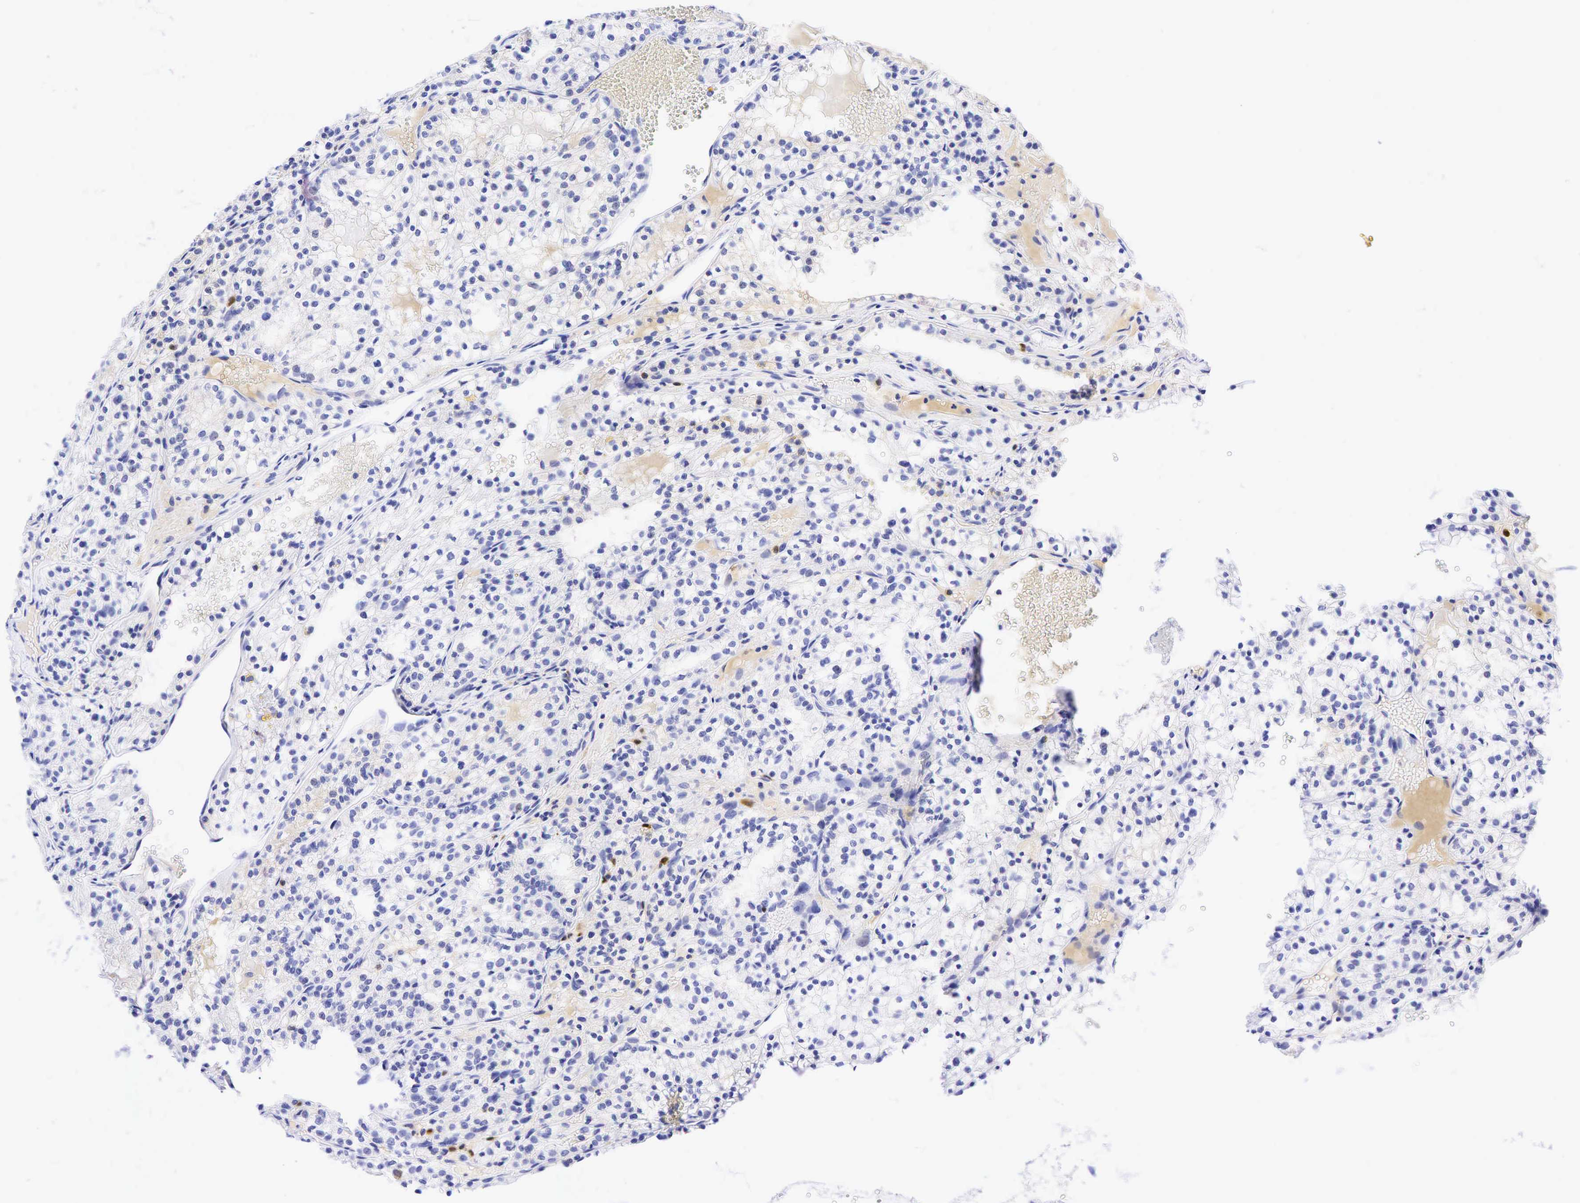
{"staining": {"intensity": "negative", "quantity": "none", "location": "none"}, "tissue": "renal cancer", "cell_type": "Tumor cells", "image_type": "cancer", "snomed": [{"axis": "morphology", "description": "Adenocarcinoma, NOS"}, {"axis": "topography", "description": "Kidney"}], "caption": "Immunohistochemical staining of renal adenocarcinoma reveals no significant staining in tumor cells. The staining is performed using DAB brown chromogen with nuclei counter-stained in using hematoxylin.", "gene": "TNFRSF8", "patient": {"sex": "male", "age": 61}}